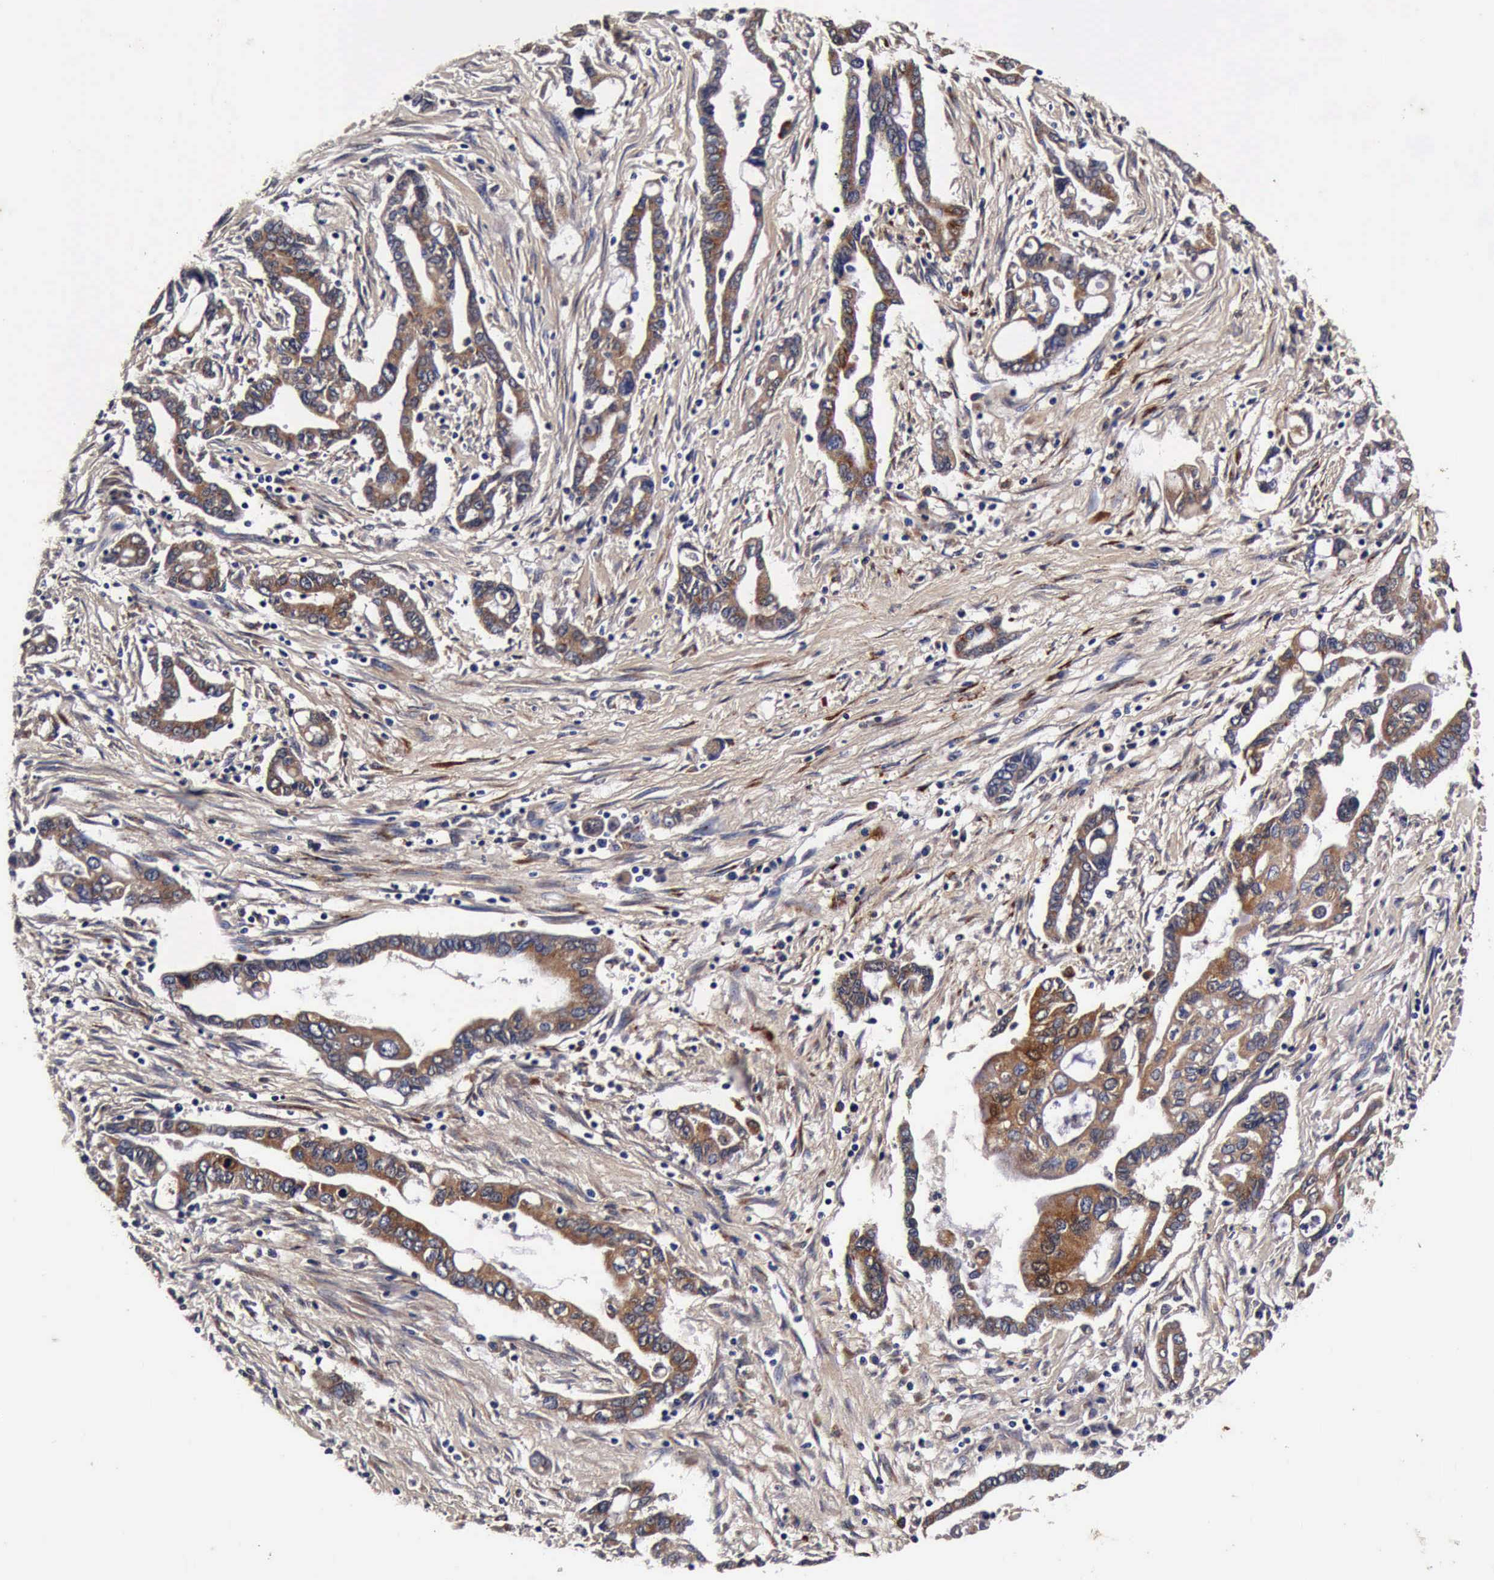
{"staining": {"intensity": "moderate", "quantity": ">75%", "location": "cytoplasmic/membranous"}, "tissue": "pancreatic cancer", "cell_type": "Tumor cells", "image_type": "cancer", "snomed": [{"axis": "morphology", "description": "Adenocarcinoma, NOS"}, {"axis": "topography", "description": "Pancreas"}], "caption": "Immunohistochemistry (DAB (3,3'-diaminobenzidine)) staining of human pancreatic cancer (adenocarcinoma) reveals moderate cytoplasmic/membranous protein staining in approximately >75% of tumor cells.", "gene": "CST3", "patient": {"sex": "female", "age": 57}}